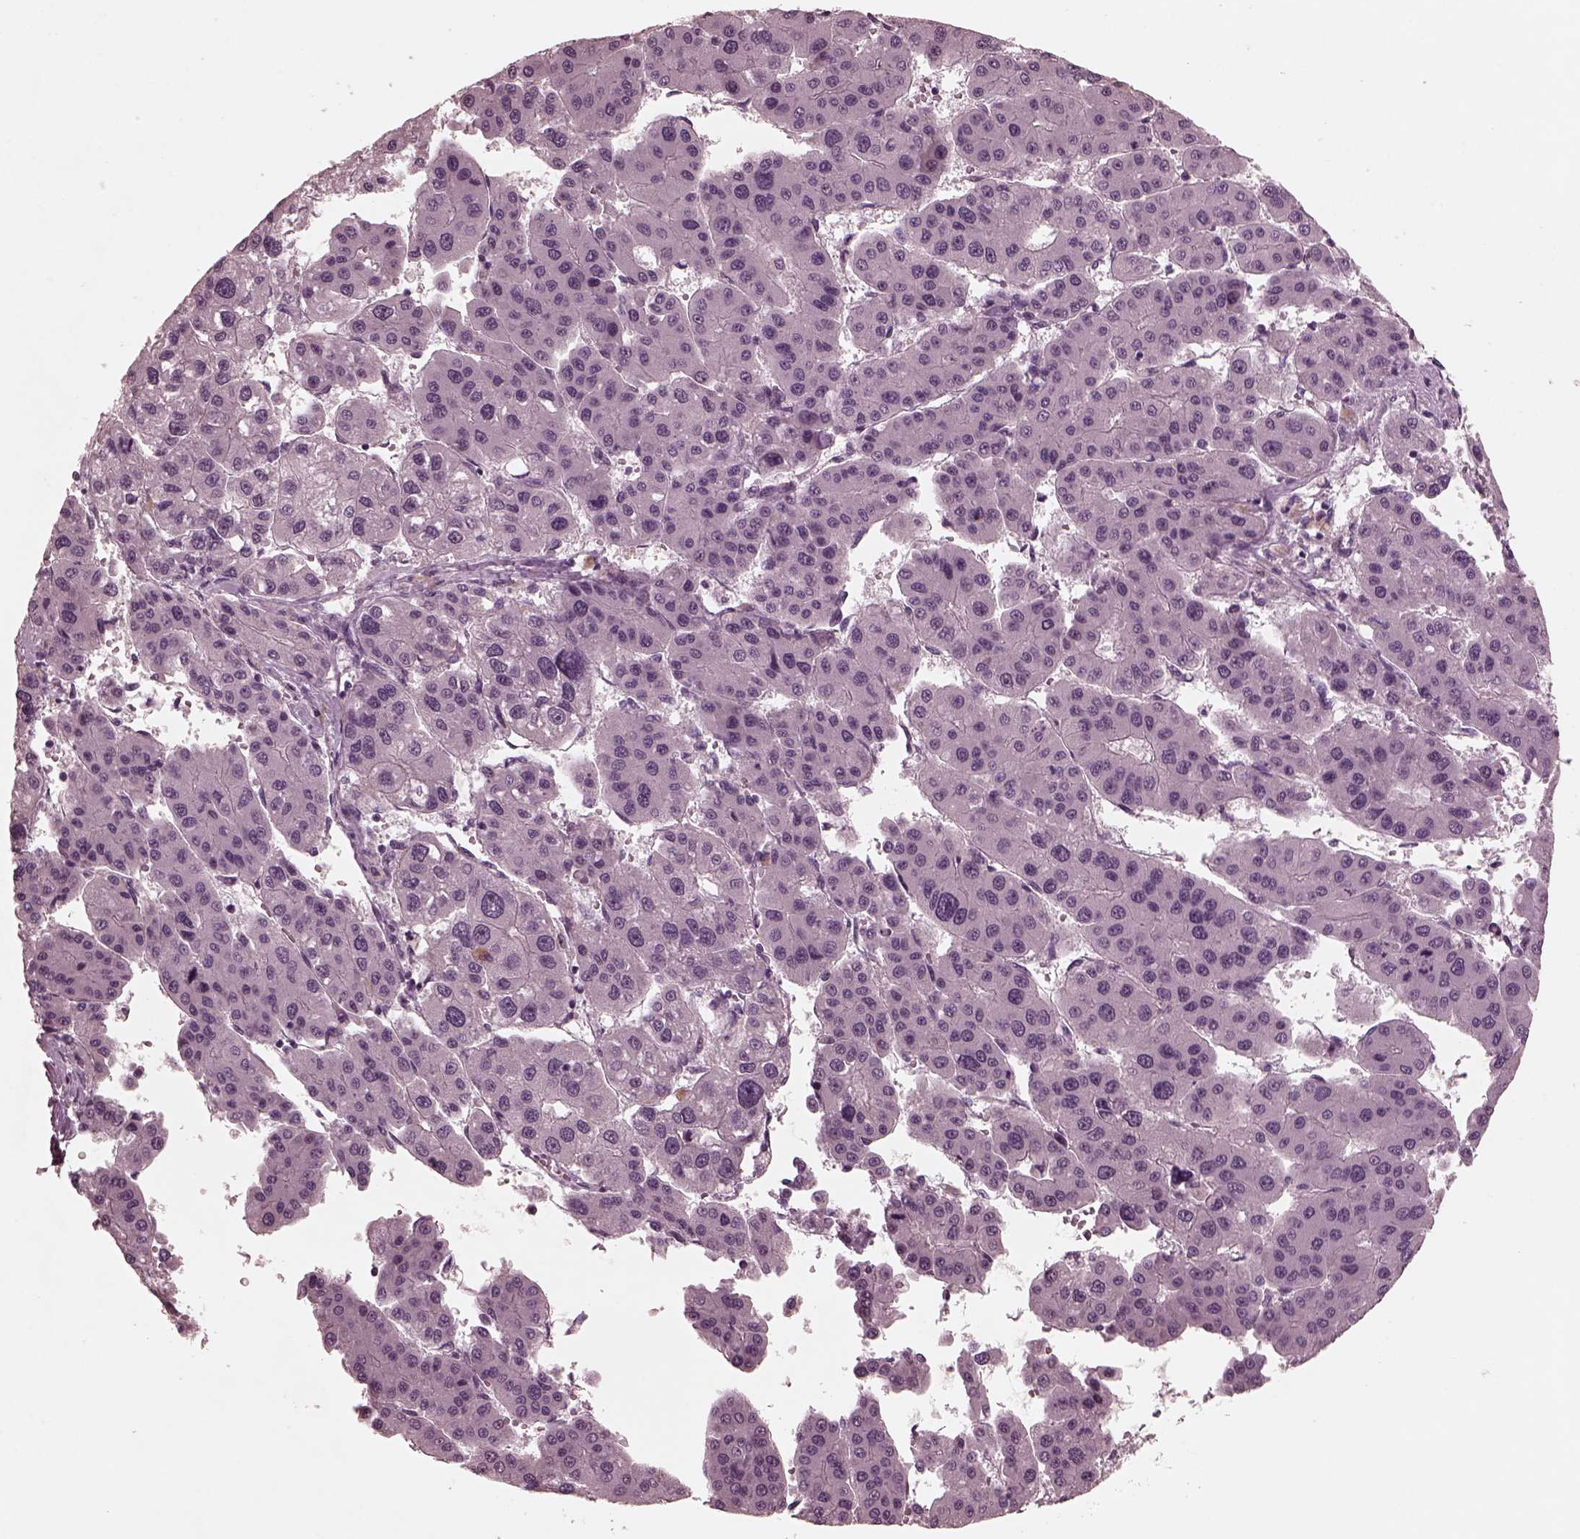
{"staining": {"intensity": "negative", "quantity": "none", "location": "none"}, "tissue": "liver cancer", "cell_type": "Tumor cells", "image_type": "cancer", "snomed": [{"axis": "morphology", "description": "Carcinoma, Hepatocellular, NOS"}, {"axis": "topography", "description": "Liver"}], "caption": "High power microscopy micrograph of an immunohistochemistry photomicrograph of liver cancer, revealing no significant staining in tumor cells.", "gene": "KIF6", "patient": {"sex": "male", "age": 73}}